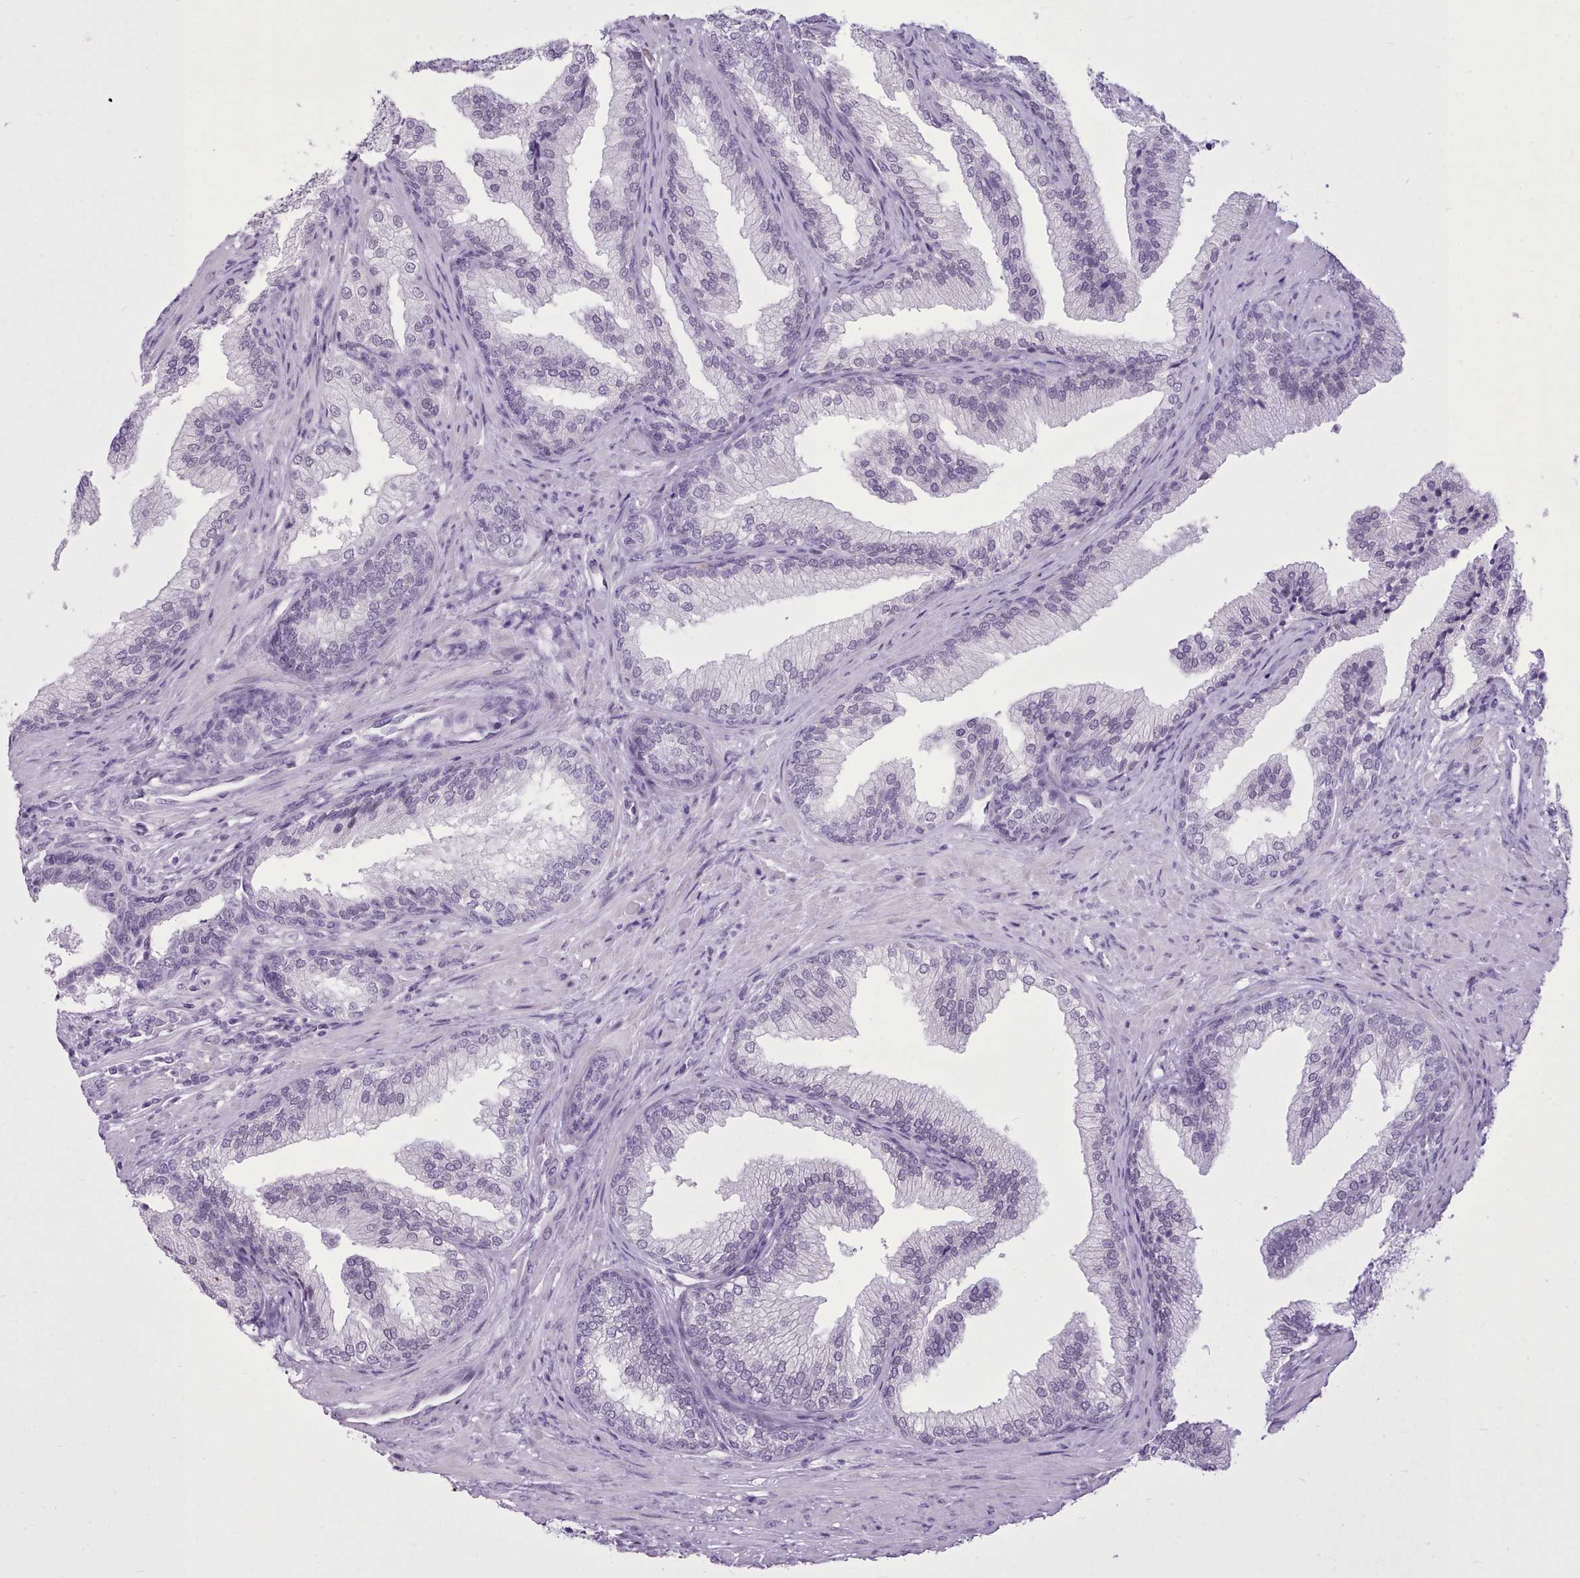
{"staining": {"intensity": "negative", "quantity": "none", "location": "none"}, "tissue": "prostate", "cell_type": "Glandular cells", "image_type": "normal", "snomed": [{"axis": "morphology", "description": "Normal tissue, NOS"}, {"axis": "topography", "description": "Prostate"}], "caption": "IHC of normal human prostate reveals no expression in glandular cells.", "gene": "FBXO48", "patient": {"sex": "male", "age": 76}}